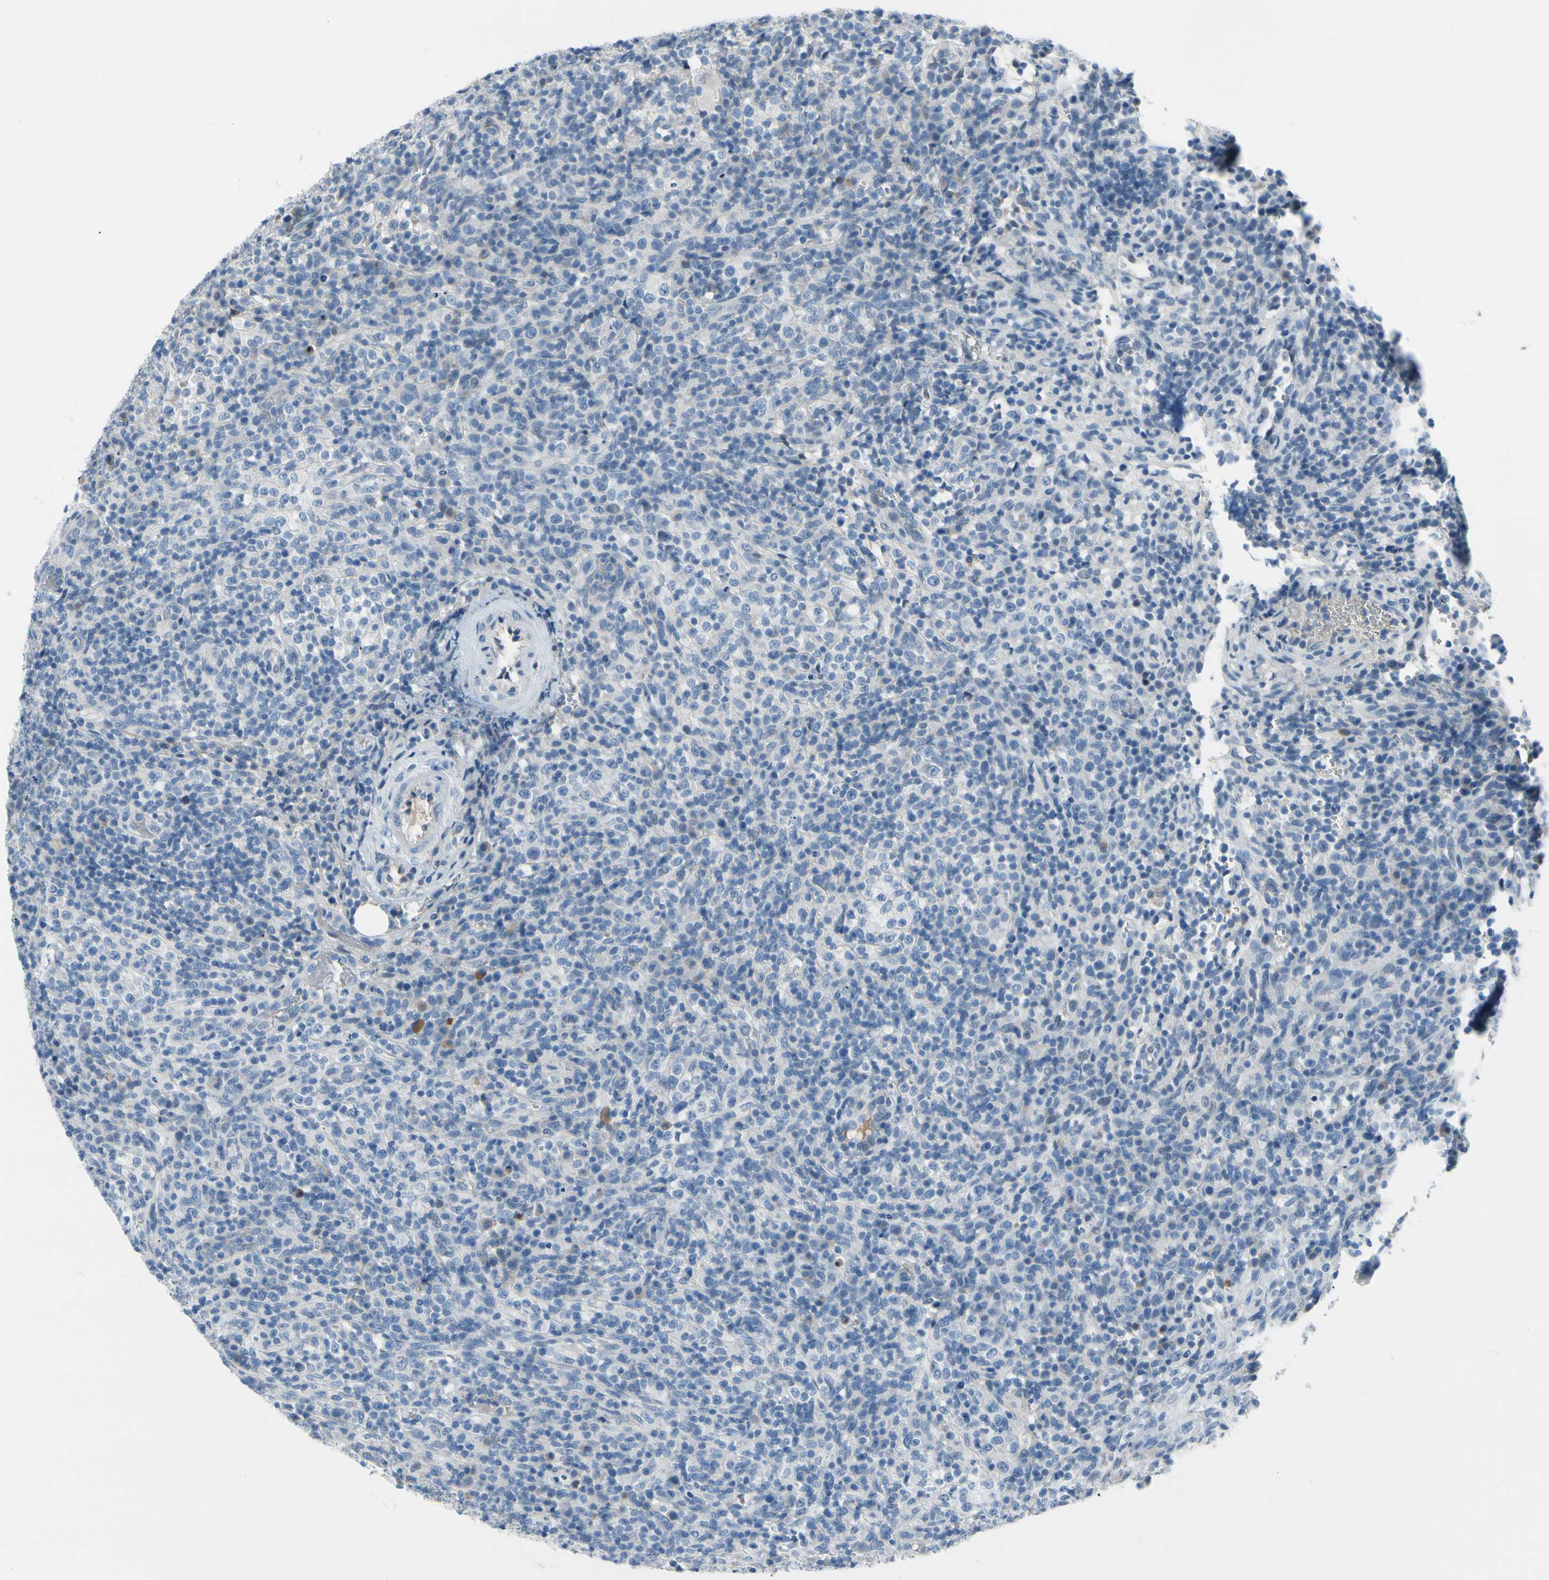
{"staining": {"intensity": "negative", "quantity": "none", "location": "none"}, "tissue": "lymphoma", "cell_type": "Tumor cells", "image_type": "cancer", "snomed": [{"axis": "morphology", "description": "Malignant lymphoma, non-Hodgkin's type, High grade"}, {"axis": "topography", "description": "Lymph node"}], "caption": "Protein analysis of lymphoma reveals no significant positivity in tumor cells.", "gene": "MUC5B", "patient": {"sex": "female", "age": 76}}